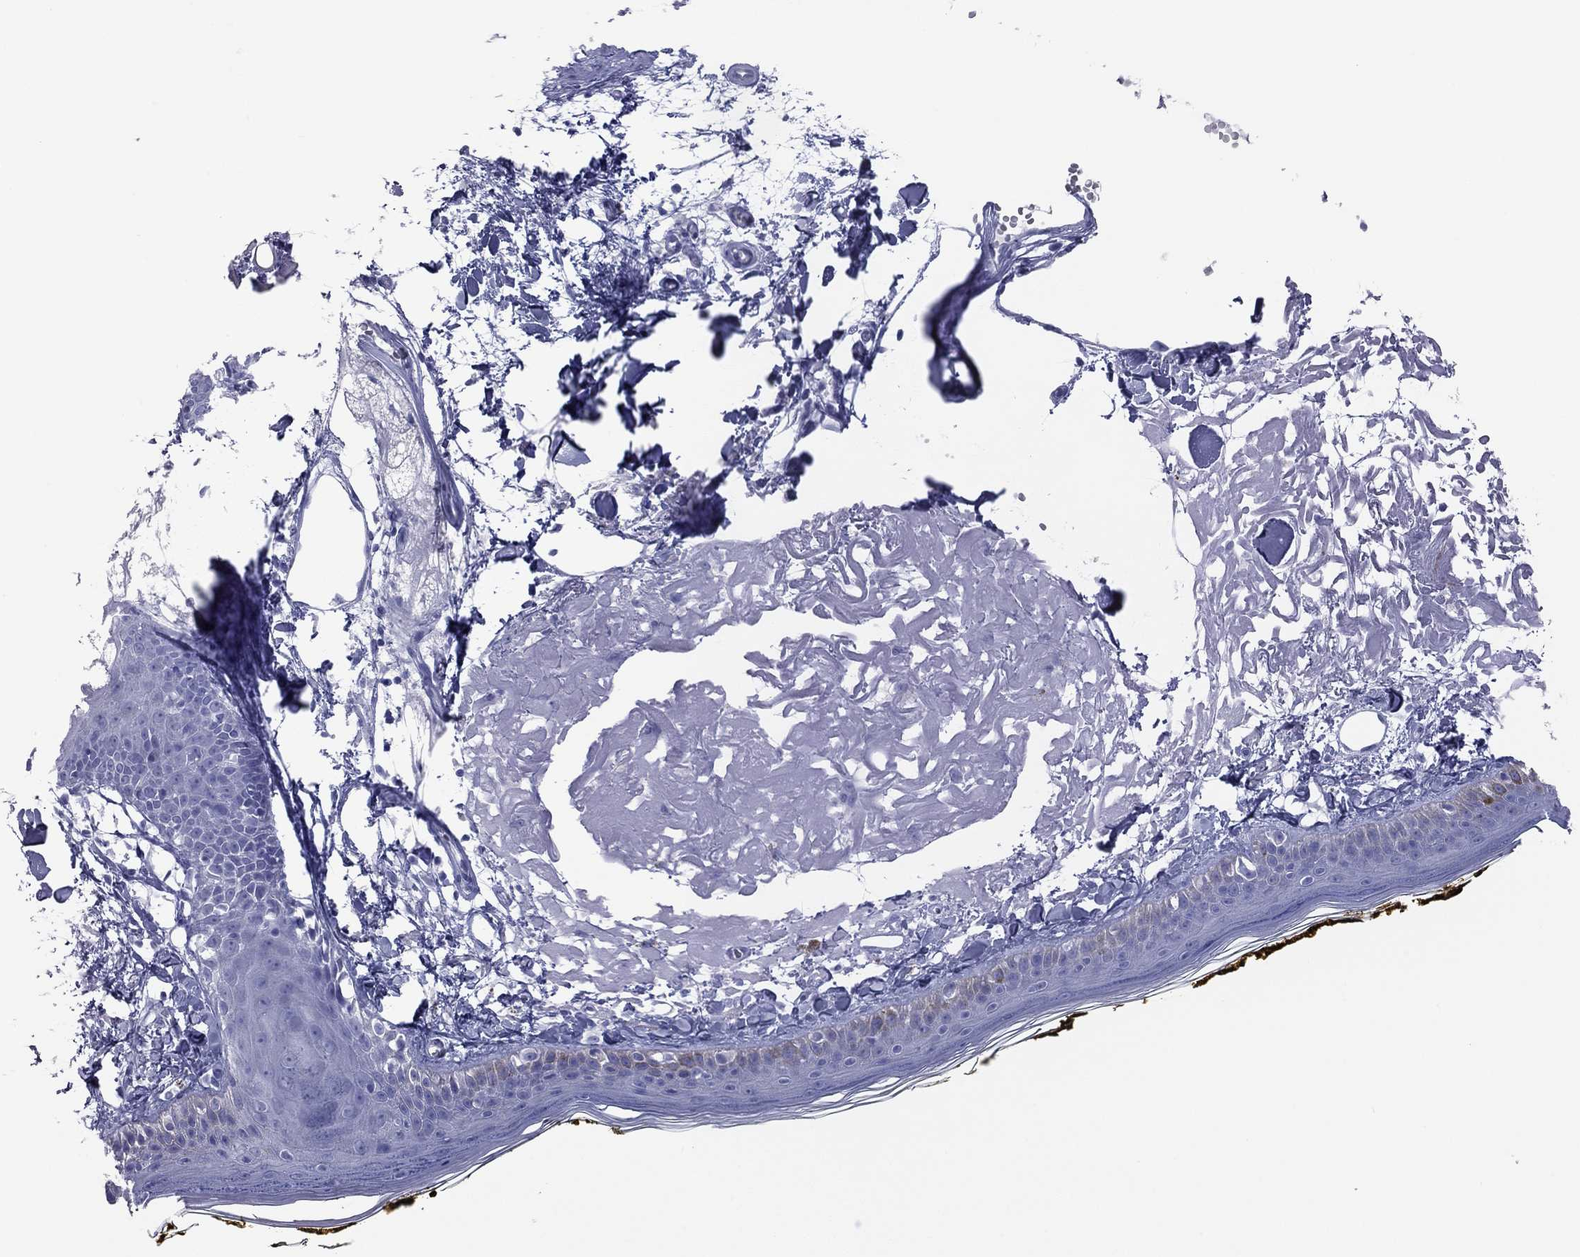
{"staining": {"intensity": "negative", "quantity": "none", "location": "none"}, "tissue": "skin", "cell_type": "Fibroblasts", "image_type": "normal", "snomed": [{"axis": "morphology", "description": "Normal tissue, NOS"}, {"axis": "topography", "description": "Skin"}], "caption": "This is an IHC photomicrograph of unremarkable skin. There is no staining in fibroblasts.", "gene": "VSIG10", "patient": {"sex": "male", "age": 76}}